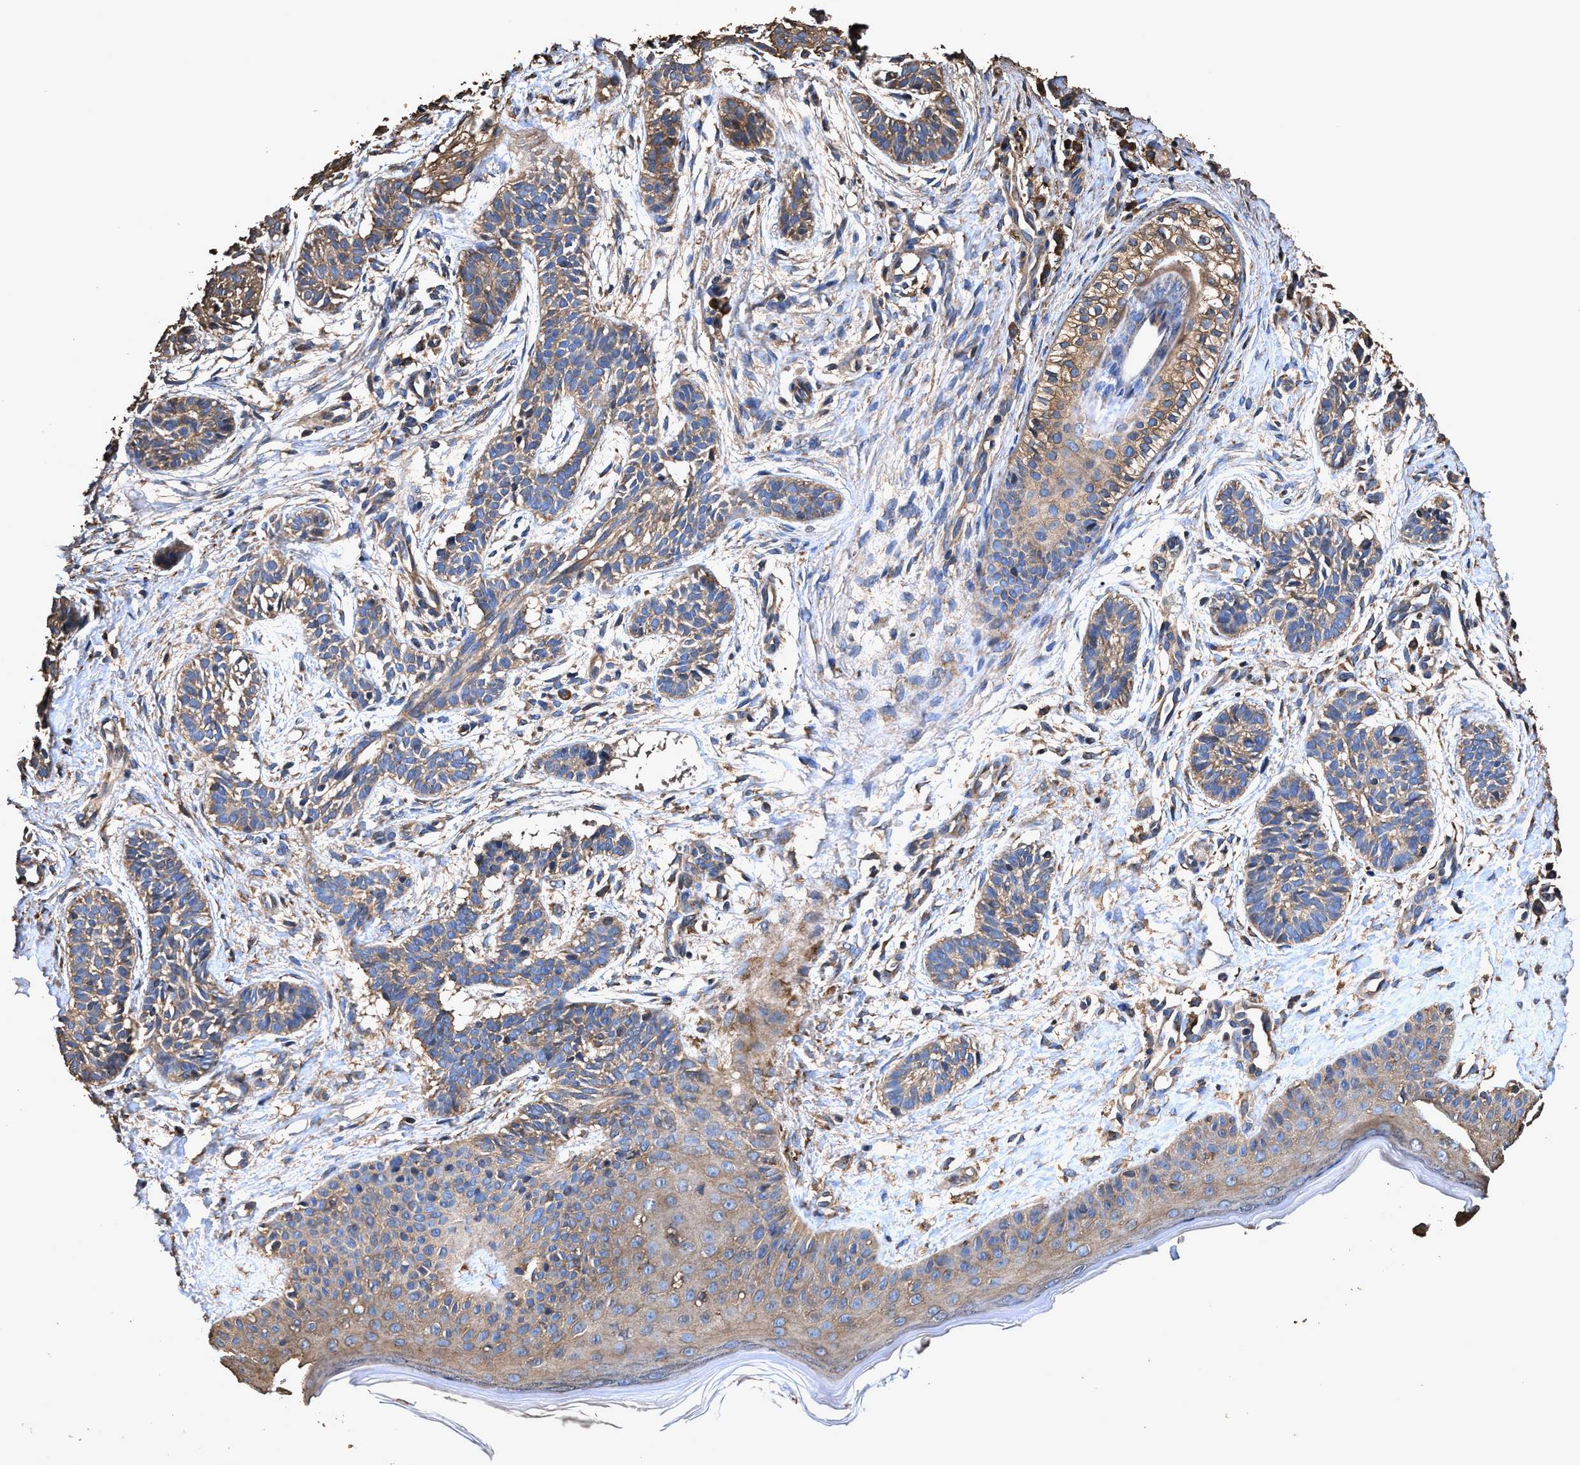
{"staining": {"intensity": "moderate", "quantity": "25%-75%", "location": "cytoplasmic/membranous"}, "tissue": "skin cancer", "cell_type": "Tumor cells", "image_type": "cancer", "snomed": [{"axis": "morphology", "description": "Normal tissue, NOS"}, {"axis": "morphology", "description": "Basal cell carcinoma"}, {"axis": "topography", "description": "Skin"}], "caption": "A photomicrograph of human basal cell carcinoma (skin) stained for a protein shows moderate cytoplasmic/membranous brown staining in tumor cells. (Brightfield microscopy of DAB IHC at high magnification).", "gene": "ZMYND19", "patient": {"sex": "male", "age": 63}}